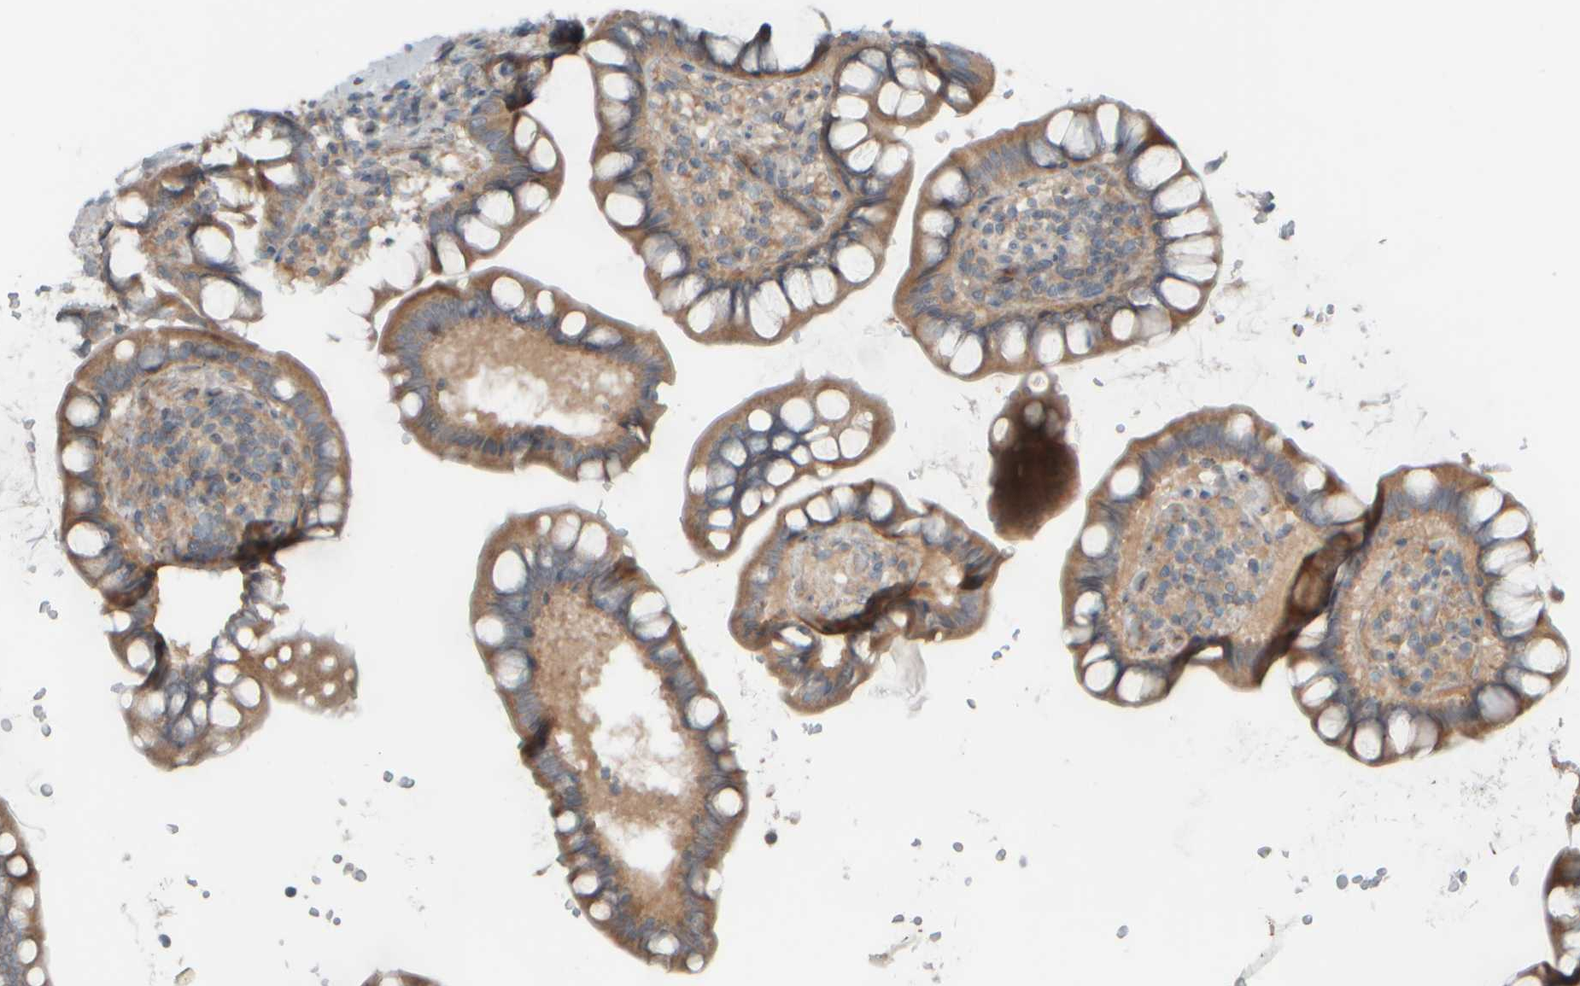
{"staining": {"intensity": "moderate", "quantity": "25%-75%", "location": "cytoplasmic/membranous"}, "tissue": "small intestine", "cell_type": "Glandular cells", "image_type": "normal", "snomed": [{"axis": "morphology", "description": "Normal tissue, NOS"}, {"axis": "topography", "description": "Smooth muscle"}, {"axis": "topography", "description": "Small intestine"}], "caption": "Immunohistochemistry staining of normal small intestine, which exhibits medium levels of moderate cytoplasmic/membranous positivity in about 25%-75% of glandular cells indicating moderate cytoplasmic/membranous protein staining. The staining was performed using DAB (3,3'-diaminobenzidine) (brown) for protein detection and nuclei were counterstained in hematoxylin (blue).", "gene": "HGS", "patient": {"sex": "female", "age": 84}}